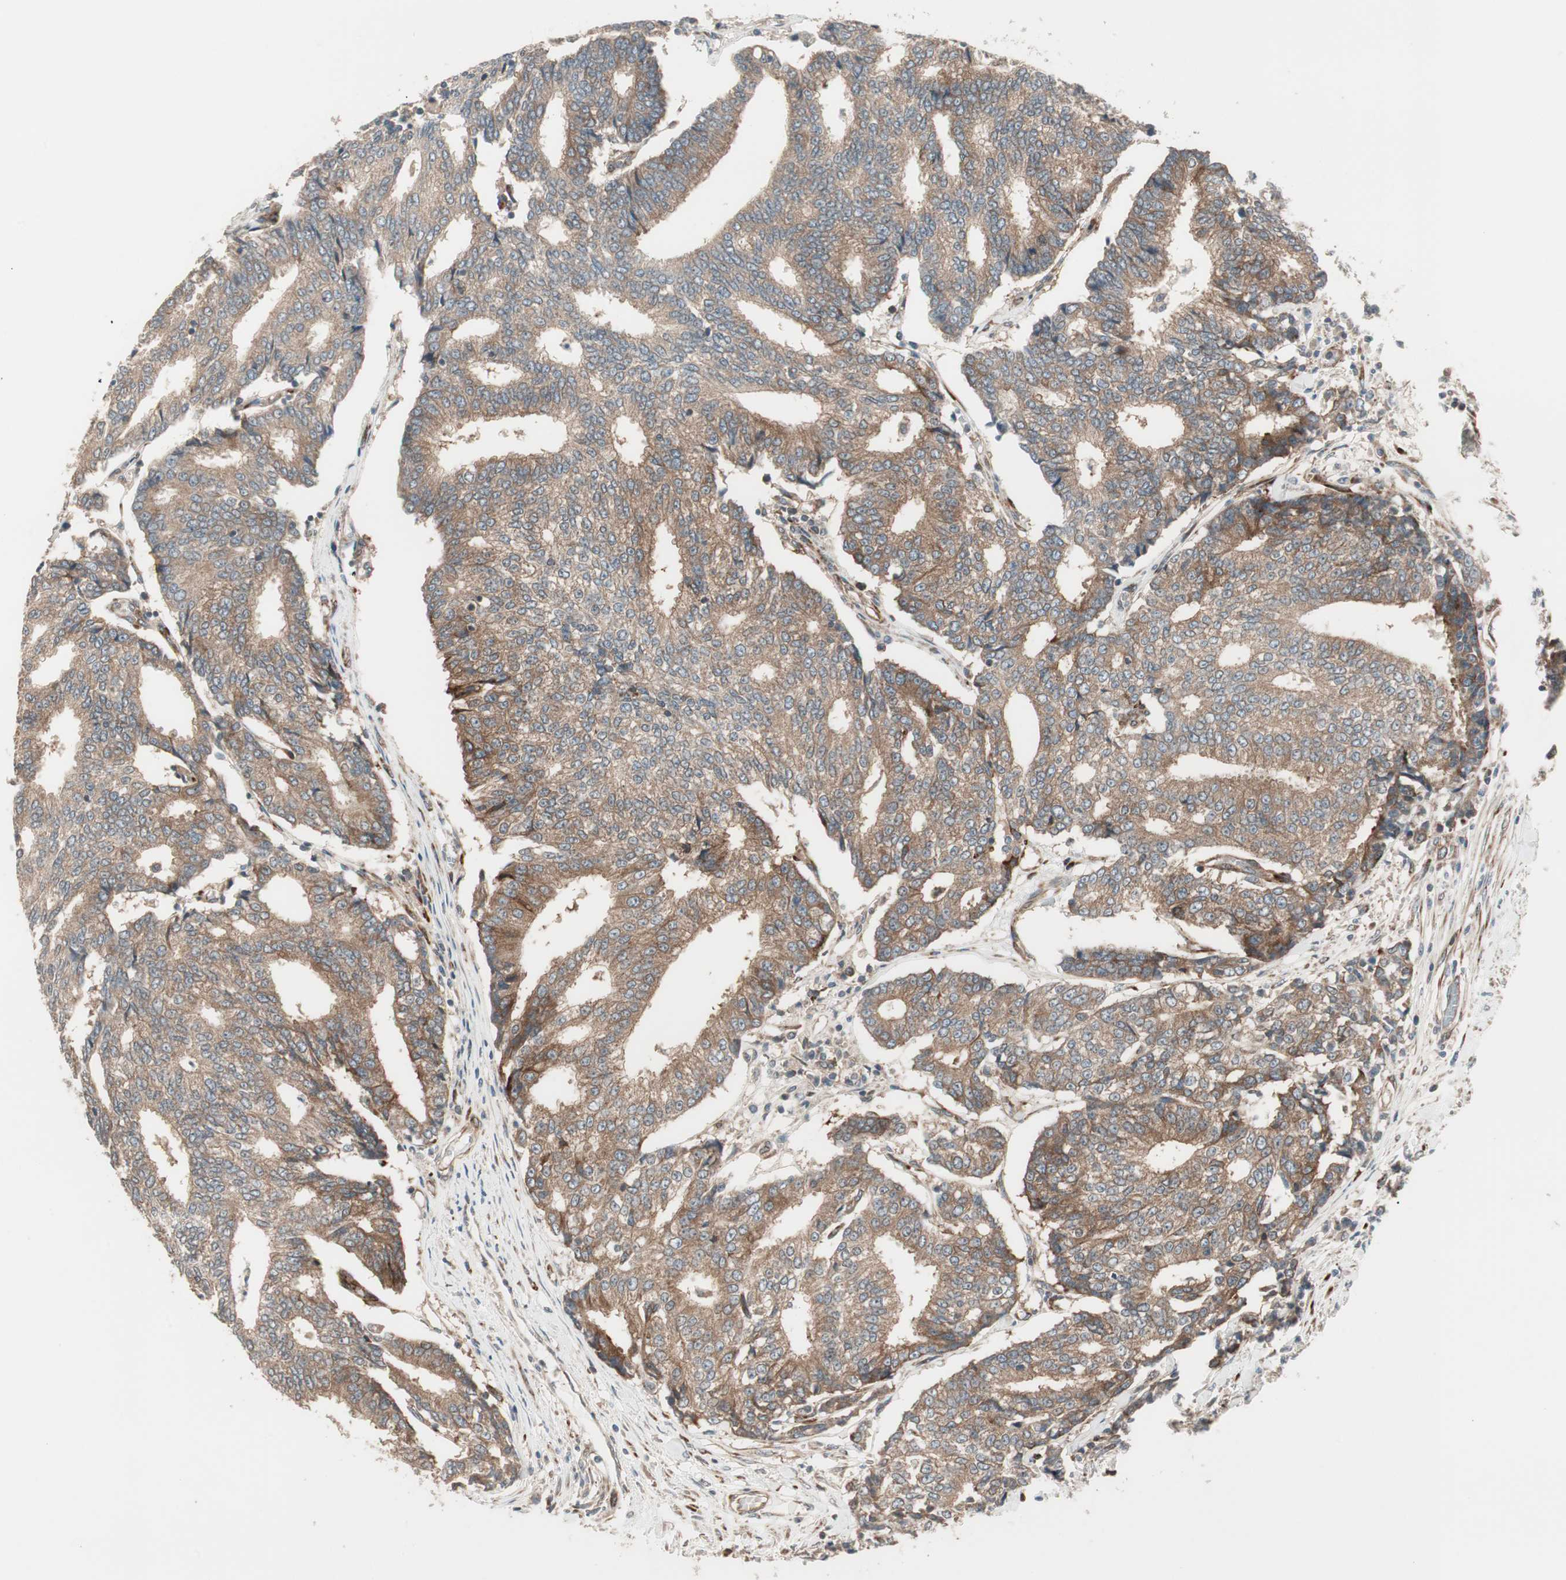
{"staining": {"intensity": "moderate", "quantity": ">75%", "location": "cytoplasmic/membranous"}, "tissue": "prostate cancer", "cell_type": "Tumor cells", "image_type": "cancer", "snomed": [{"axis": "morphology", "description": "Adenocarcinoma, High grade"}, {"axis": "topography", "description": "Prostate"}], "caption": "A micrograph showing moderate cytoplasmic/membranous staining in approximately >75% of tumor cells in prostate adenocarcinoma (high-grade), as visualized by brown immunohistochemical staining.", "gene": "PPP2R5E", "patient": {"sex": "male", "age": 55}}